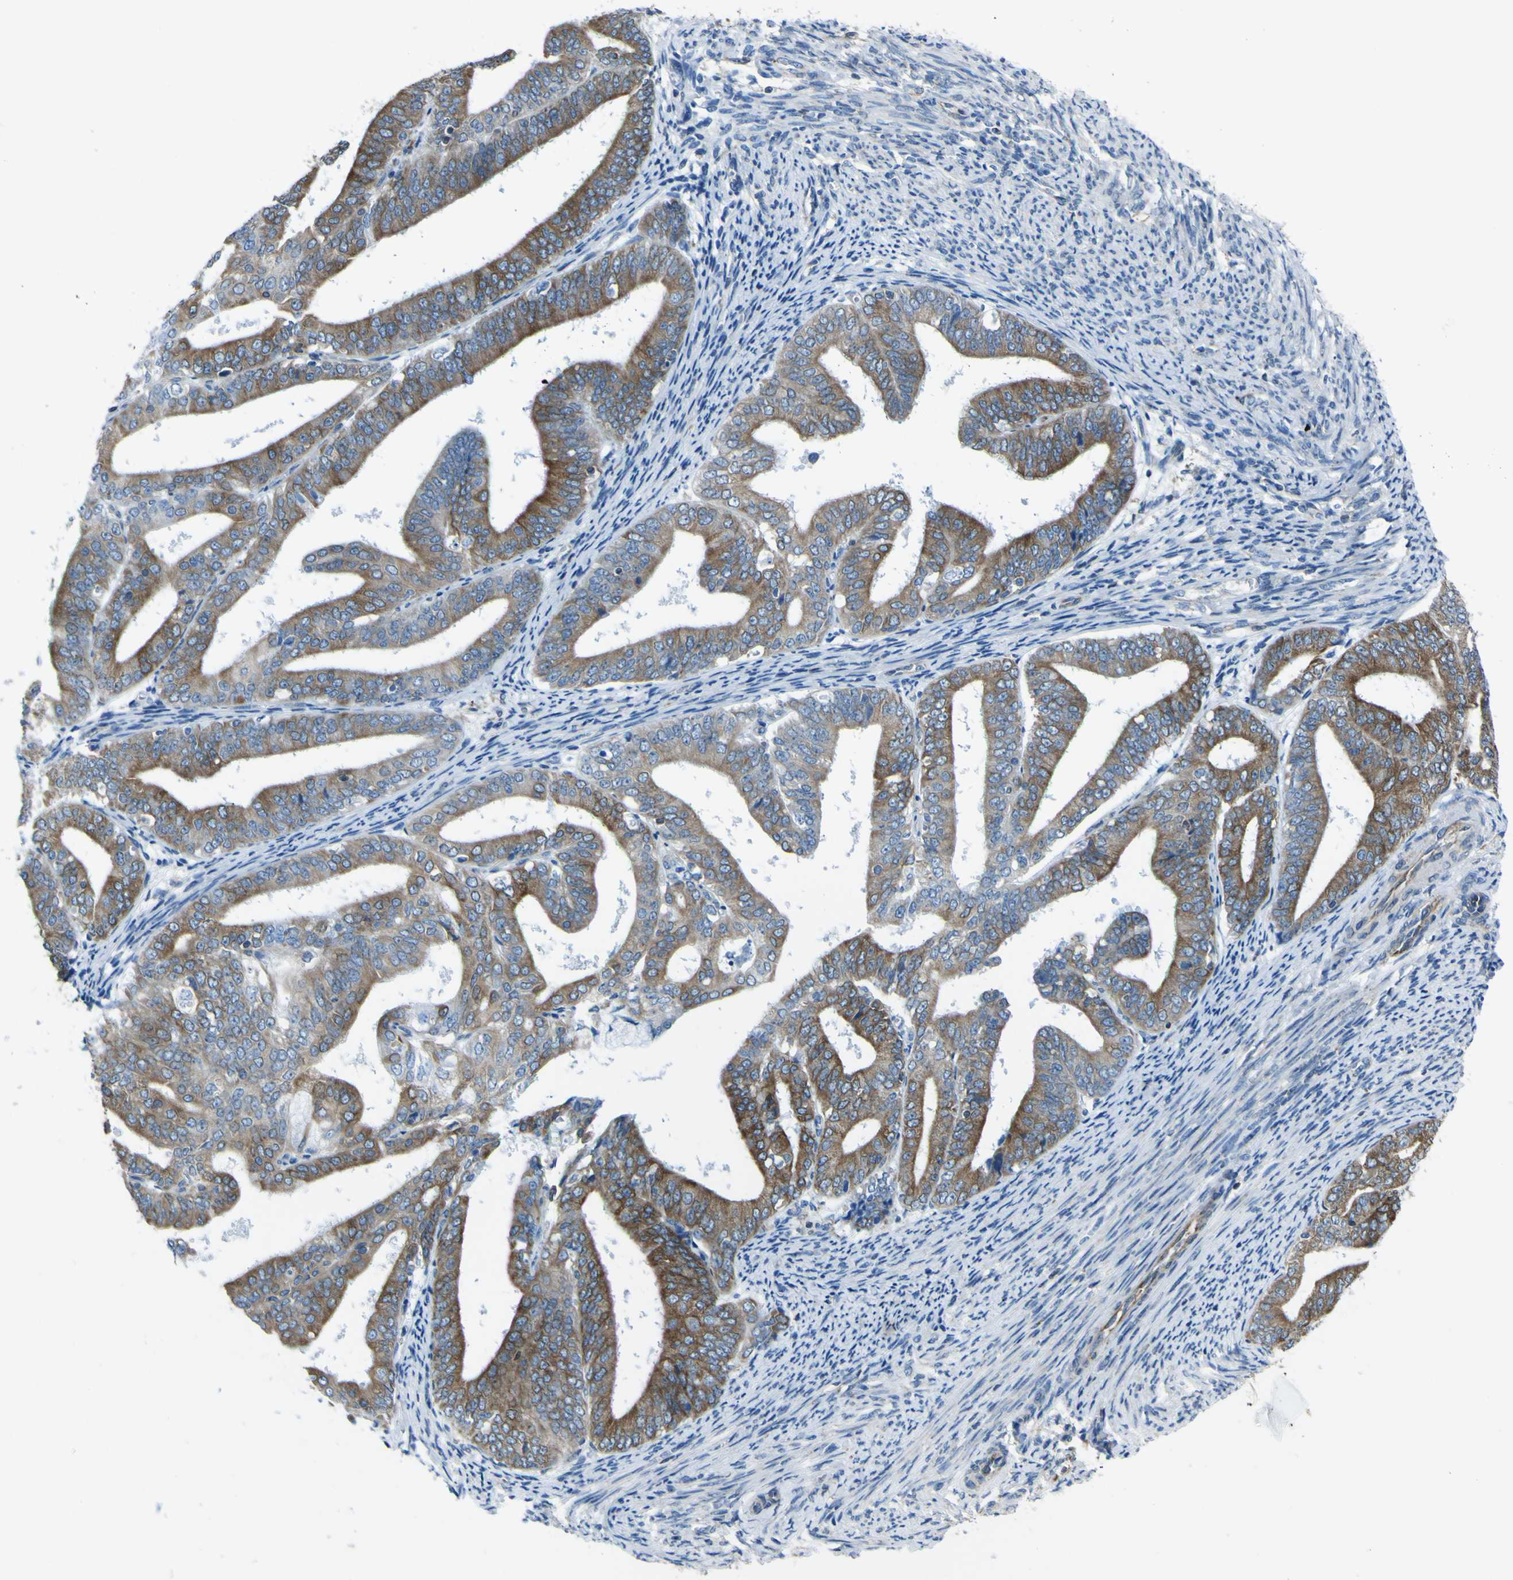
{"staining": {"intensity": "moderate", "quantity": ">75%", "location": "cytoplasmic/membranous"}, "tissue": "endometrial cancer", "cell_type": "Tumor cells", "image_type": "cancer", "snomed": [{"axis": "morphology", "description": "Adenocarcinoma, NOS"}, {"axis": "topography", "description": "Endometrium"}], "caption": "Human endometrial adenocarcinoma stained for a protein (brown) exhibits moderate cytoplasmic/membranous positive staining in approximately >75% of tumor cells.", "gene": "STIM1", "patient": {"sex": "female", "age": 63}}